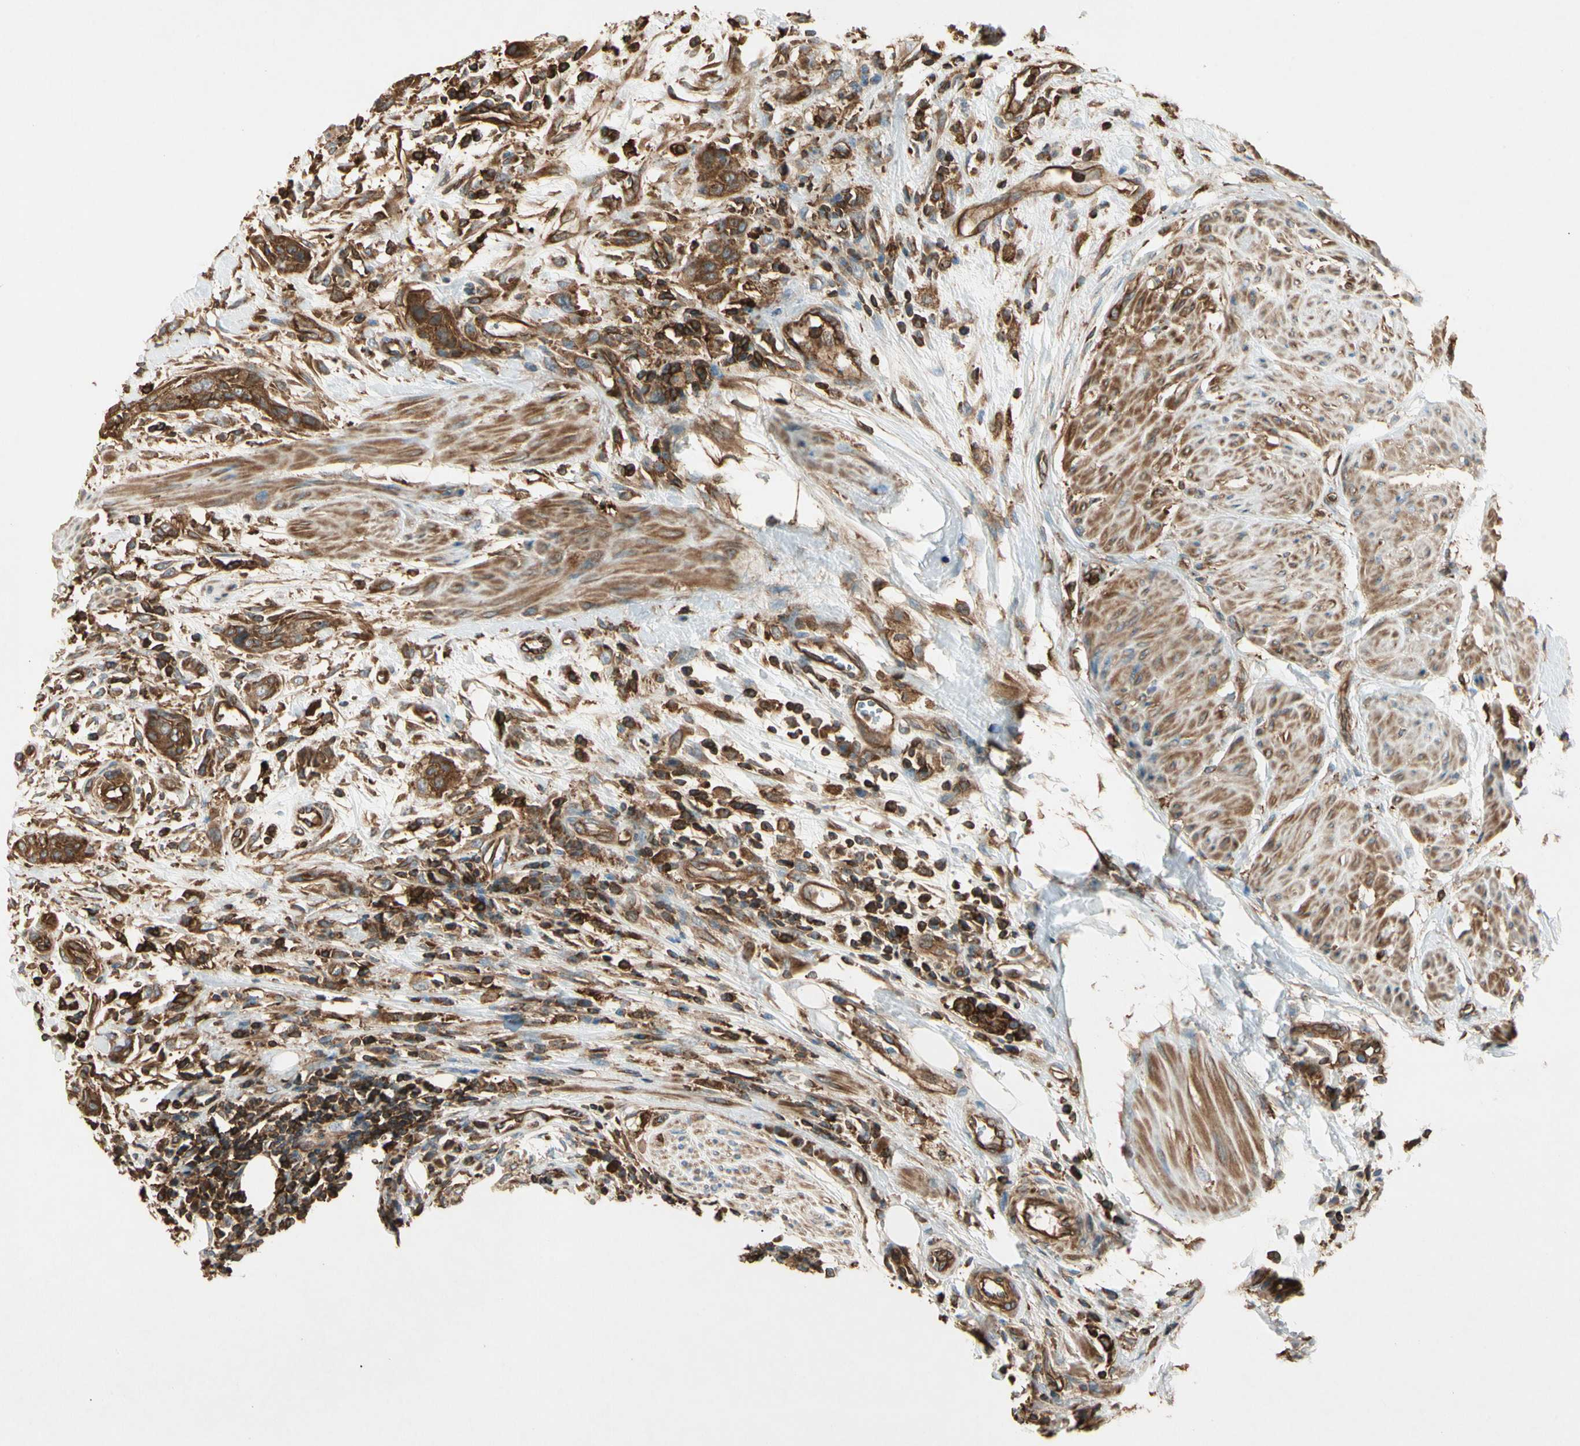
{"staining": {"intensity": "strong", "quantity": ">75%", "location": "cytoplasmic/membranous"}, "tissue": "urothelial cancer", "cell_type": "Tumor cells", "image_type": "cancer", "snomed": [{"axis": "morphology", "description": "Urothelial carcinoma, High grade"}, {"axis": "topography", "description": "Urinary bladder"}], "caption": "High-power microscopy captured an IHC histopathology image of urothelial cancer, revealing strong cytoplasmic/membranous positivity in about >75% of tumor cells.", "gene": "ARPC2", "patient": {"sex": "male", "age": 35}}